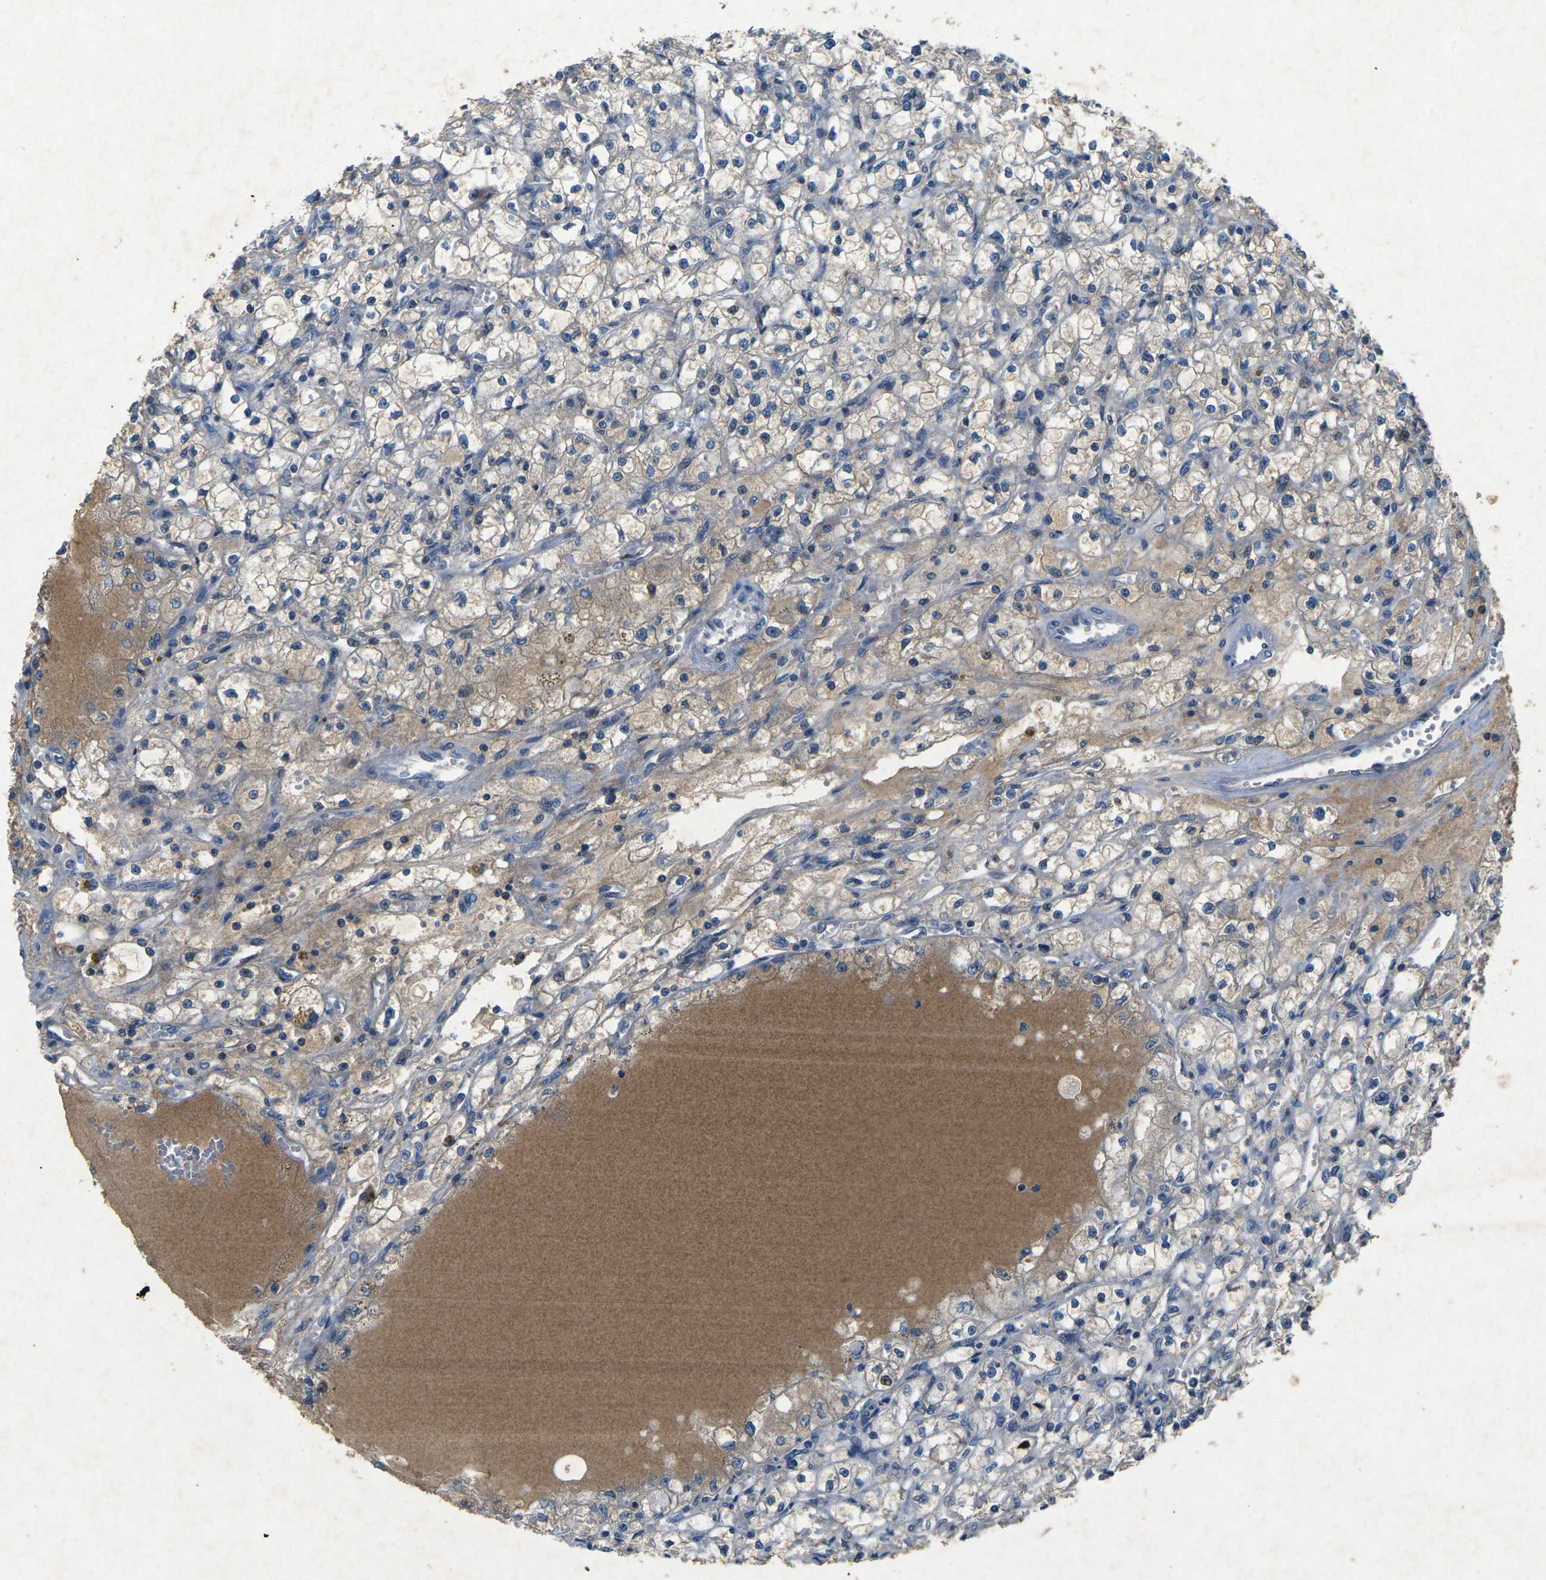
{"staining": {"intensity": "weak", "quantity": "<25%", "location": "cytoplasmic/membranous"}, "tissue": "renal cancer", "cell_type": "Tumor cells", "image_type": "cancer", "snomed": [{"axis": "morphology", "description": "Adenocarcinoma, NOS"}, {"axis": "topography", "description": "Kidney"}], "caption": "This is an IHC micrograph of renal cancer (adenocarcinoma). There is no positivity in tumor cells.", "gene": "PLG", "patient": {"sex": "male", "age": 56}}